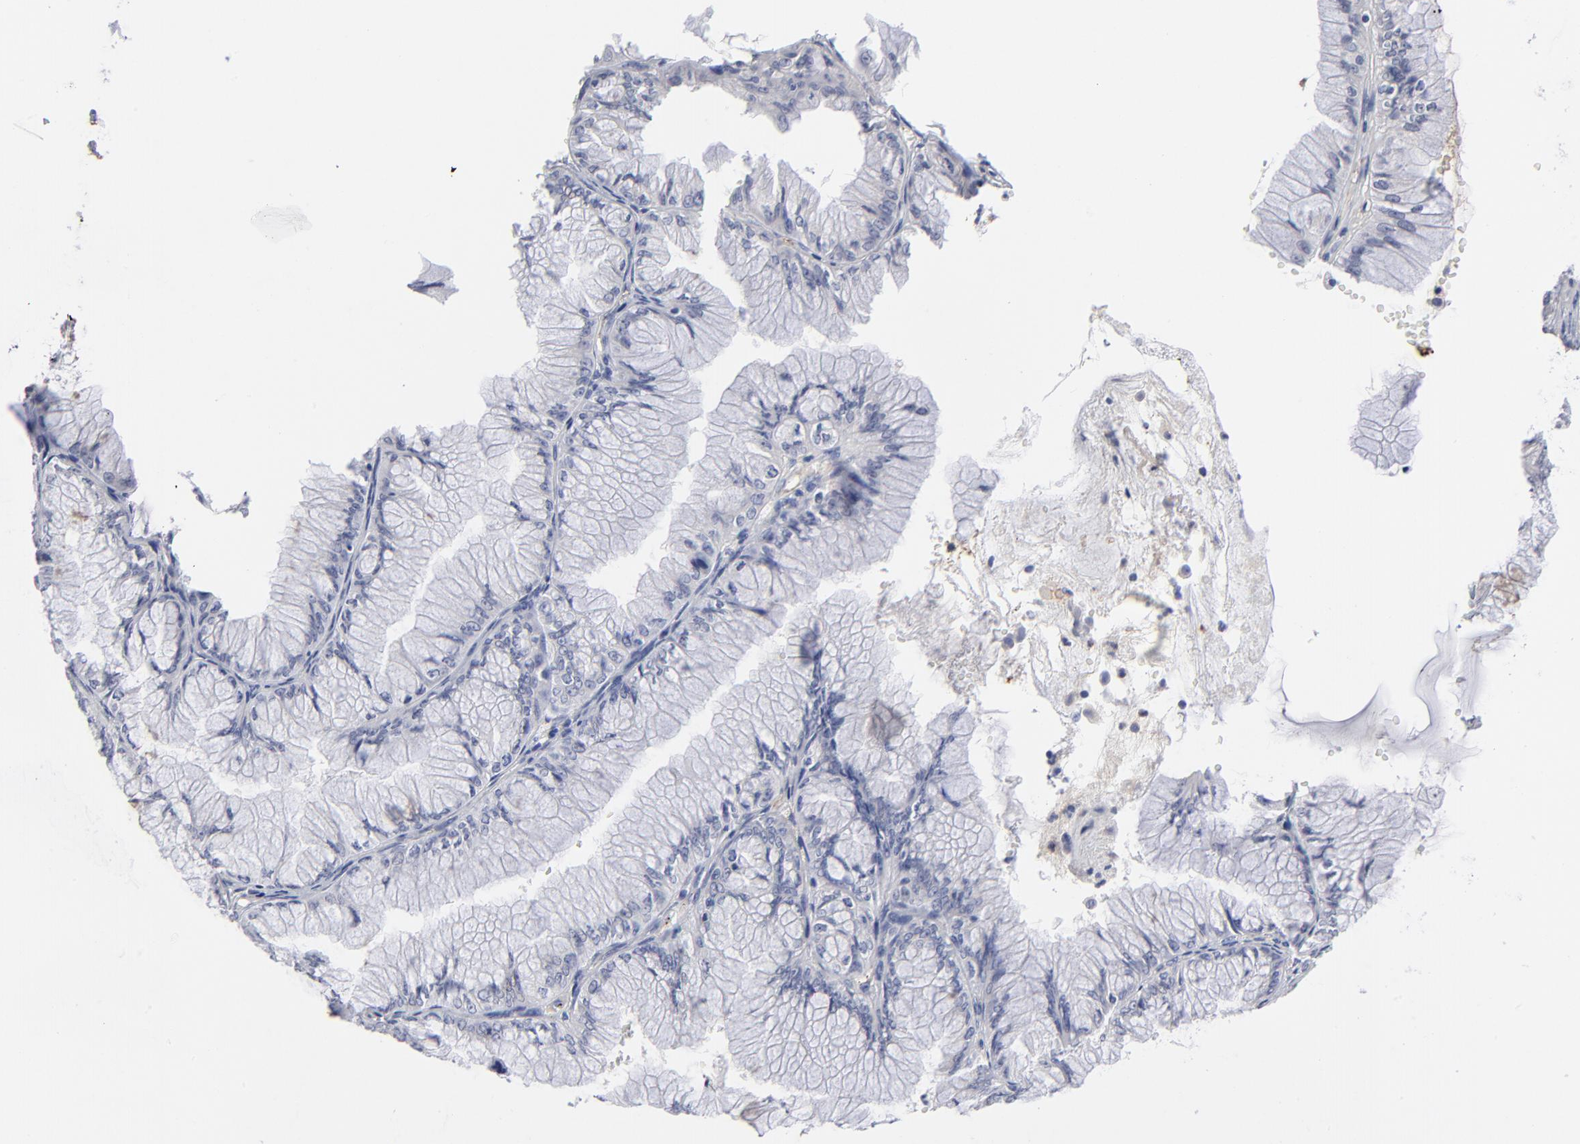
{"staining": {"intensity": "negative", "quantity": "none", "location": "none"}, "tissue": "ovarian cancer", "cell_type": "Tumor cells", "image_type": "cancer", "snomed": [{"axis": "morphology", "description": "Cystadenocarcinoma, mucinous, NOS"}, {"axis": "topography", "description": "Ovary"}], "caption": "DAB (3,3'-diaminobenzidine) immunohistochemical staining of human mucinous cystadenocarcinoma (ovarian) shows no significant positivity in tumor cells.", "gene": "CCR3", "patient": {"sex": "female", "age": 63}}